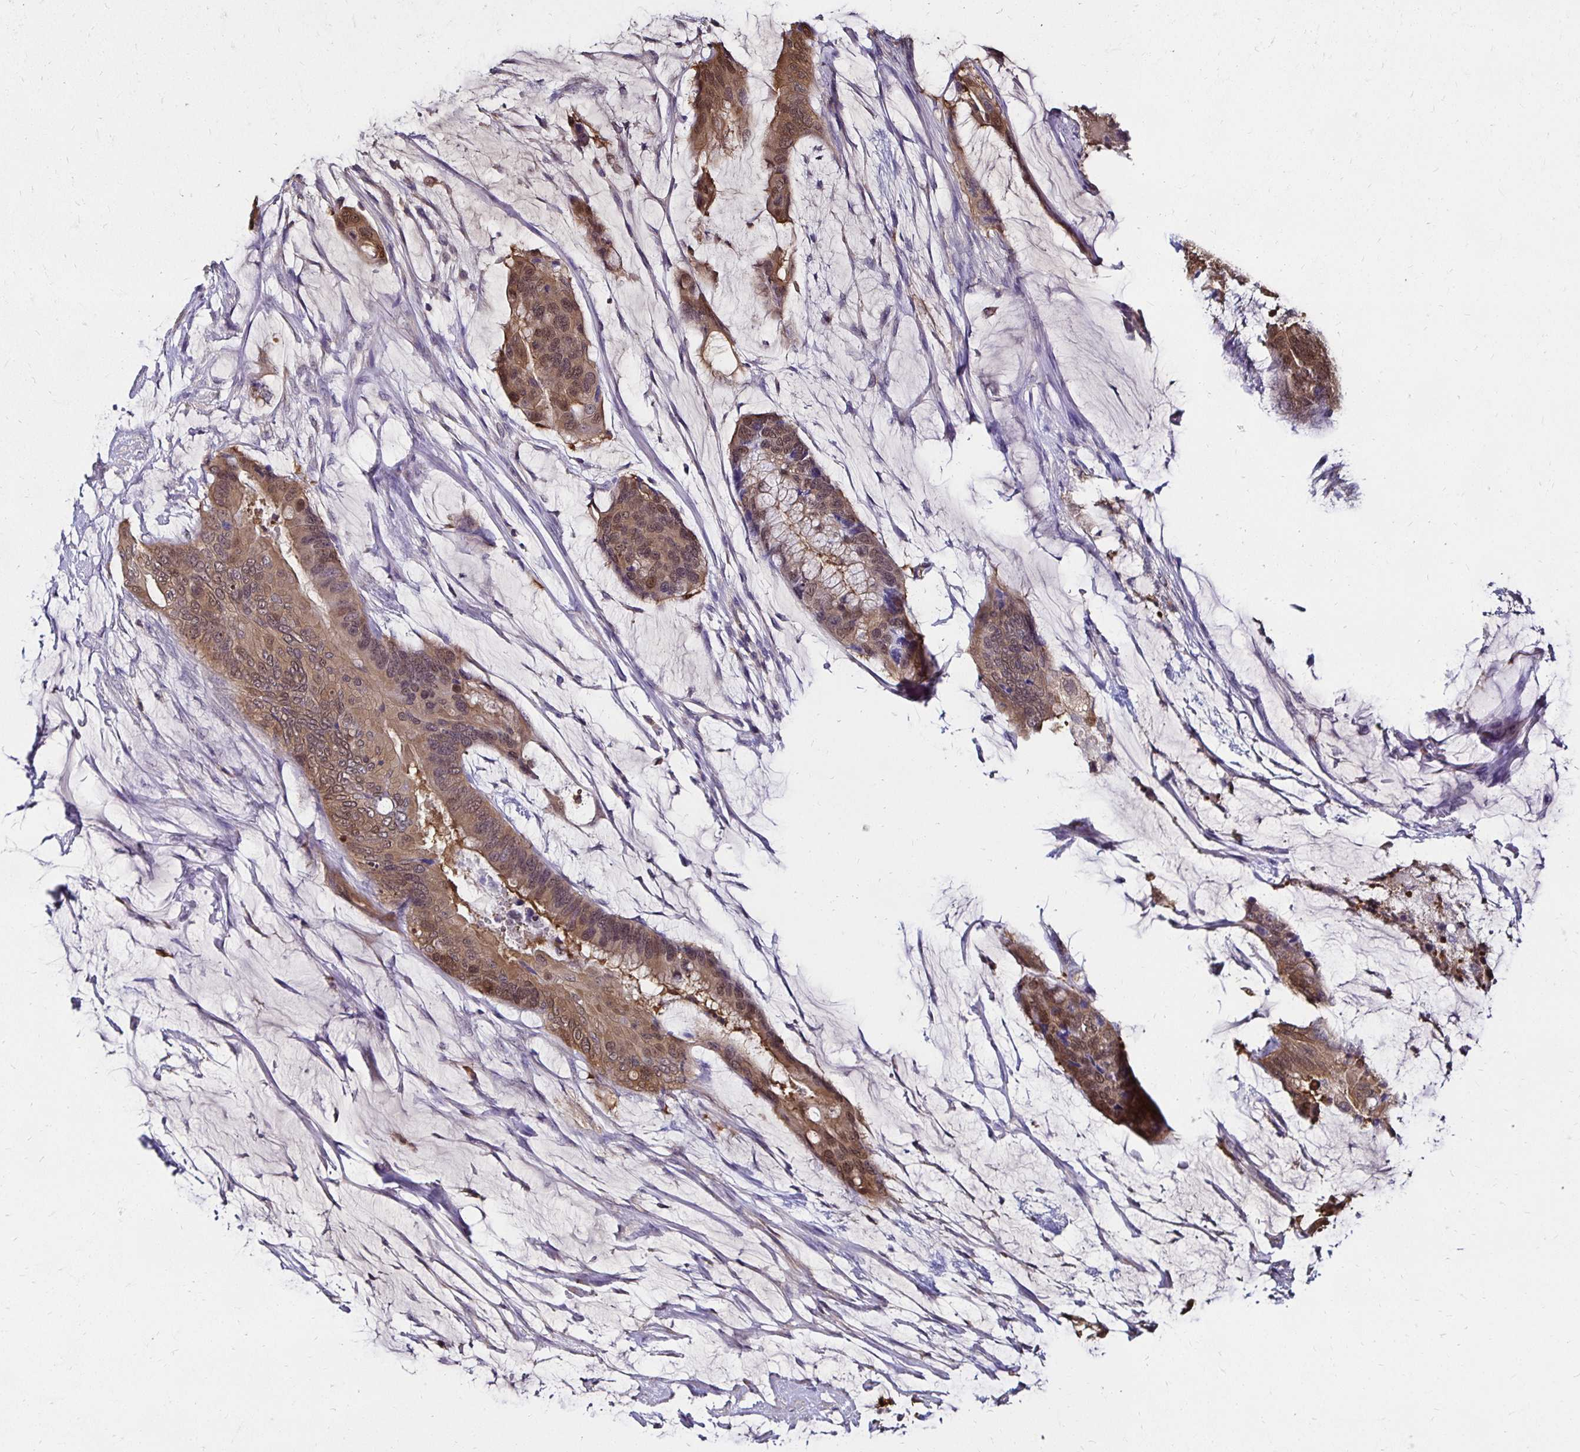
{"staining": {"intensity": "weak", "quantity": ">75%", "location": "cytoplasmic/membranous,nuclear"}, "tissue": "colorectal cancer", "cell_type": "Tumor cells", "image_type": "cancer", "snomed": [{"axis": "morphology", "description": "Adenocarcinoma, NOS"}, {"axis": "topography", "description": "Rectum"}], "caption": "This image exhibits immunohistochemistry (IHC) staining of human colorectal cancer, with low weak cytoplasmic/membranous and nuclear expression in approximately >75% of tumor cells.", "gene": "TXN", "patient": {"sex": "female", "age": 59}}